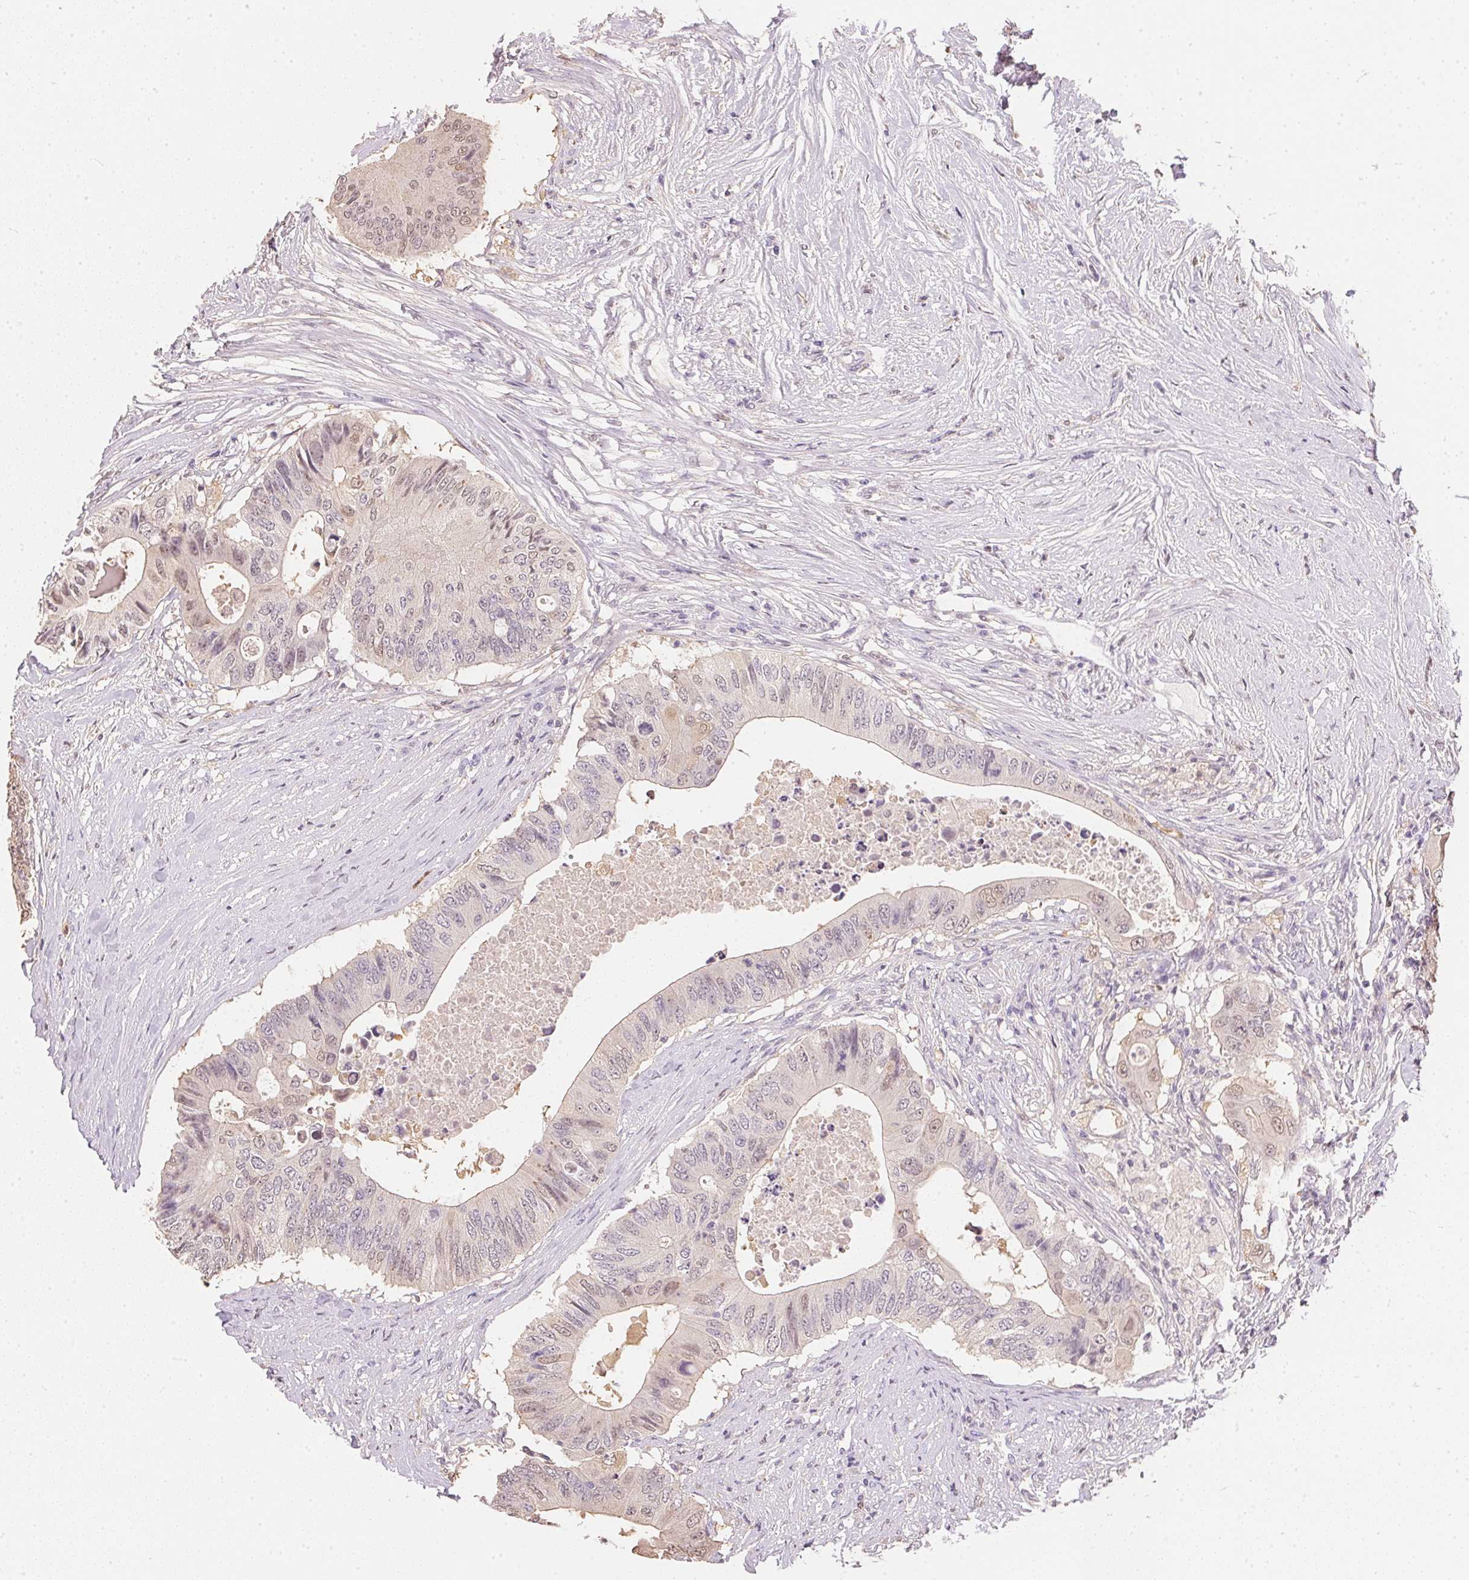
{"staining": {"intensity": "negative", "quantity": "none", "location": "none"}, "tissue": "colorectal cancer", "cell_type": "Tumor cells", "image_type": "cancer", "snomed": [{"axis": "morphology", "description": "Adenocarcinoma, NOS"}, {"axis": "topography", "description": "Colon"}], "caption": "High magnification brightfield microscopy of colorectal cancer (adenocarcinoma) stained with DAB (brown) and counterstained with hematoxylin (blue): tumor cells show no significant expression.", "gene": "S100A3", "patient": {"sex": "male", "age": 71}}